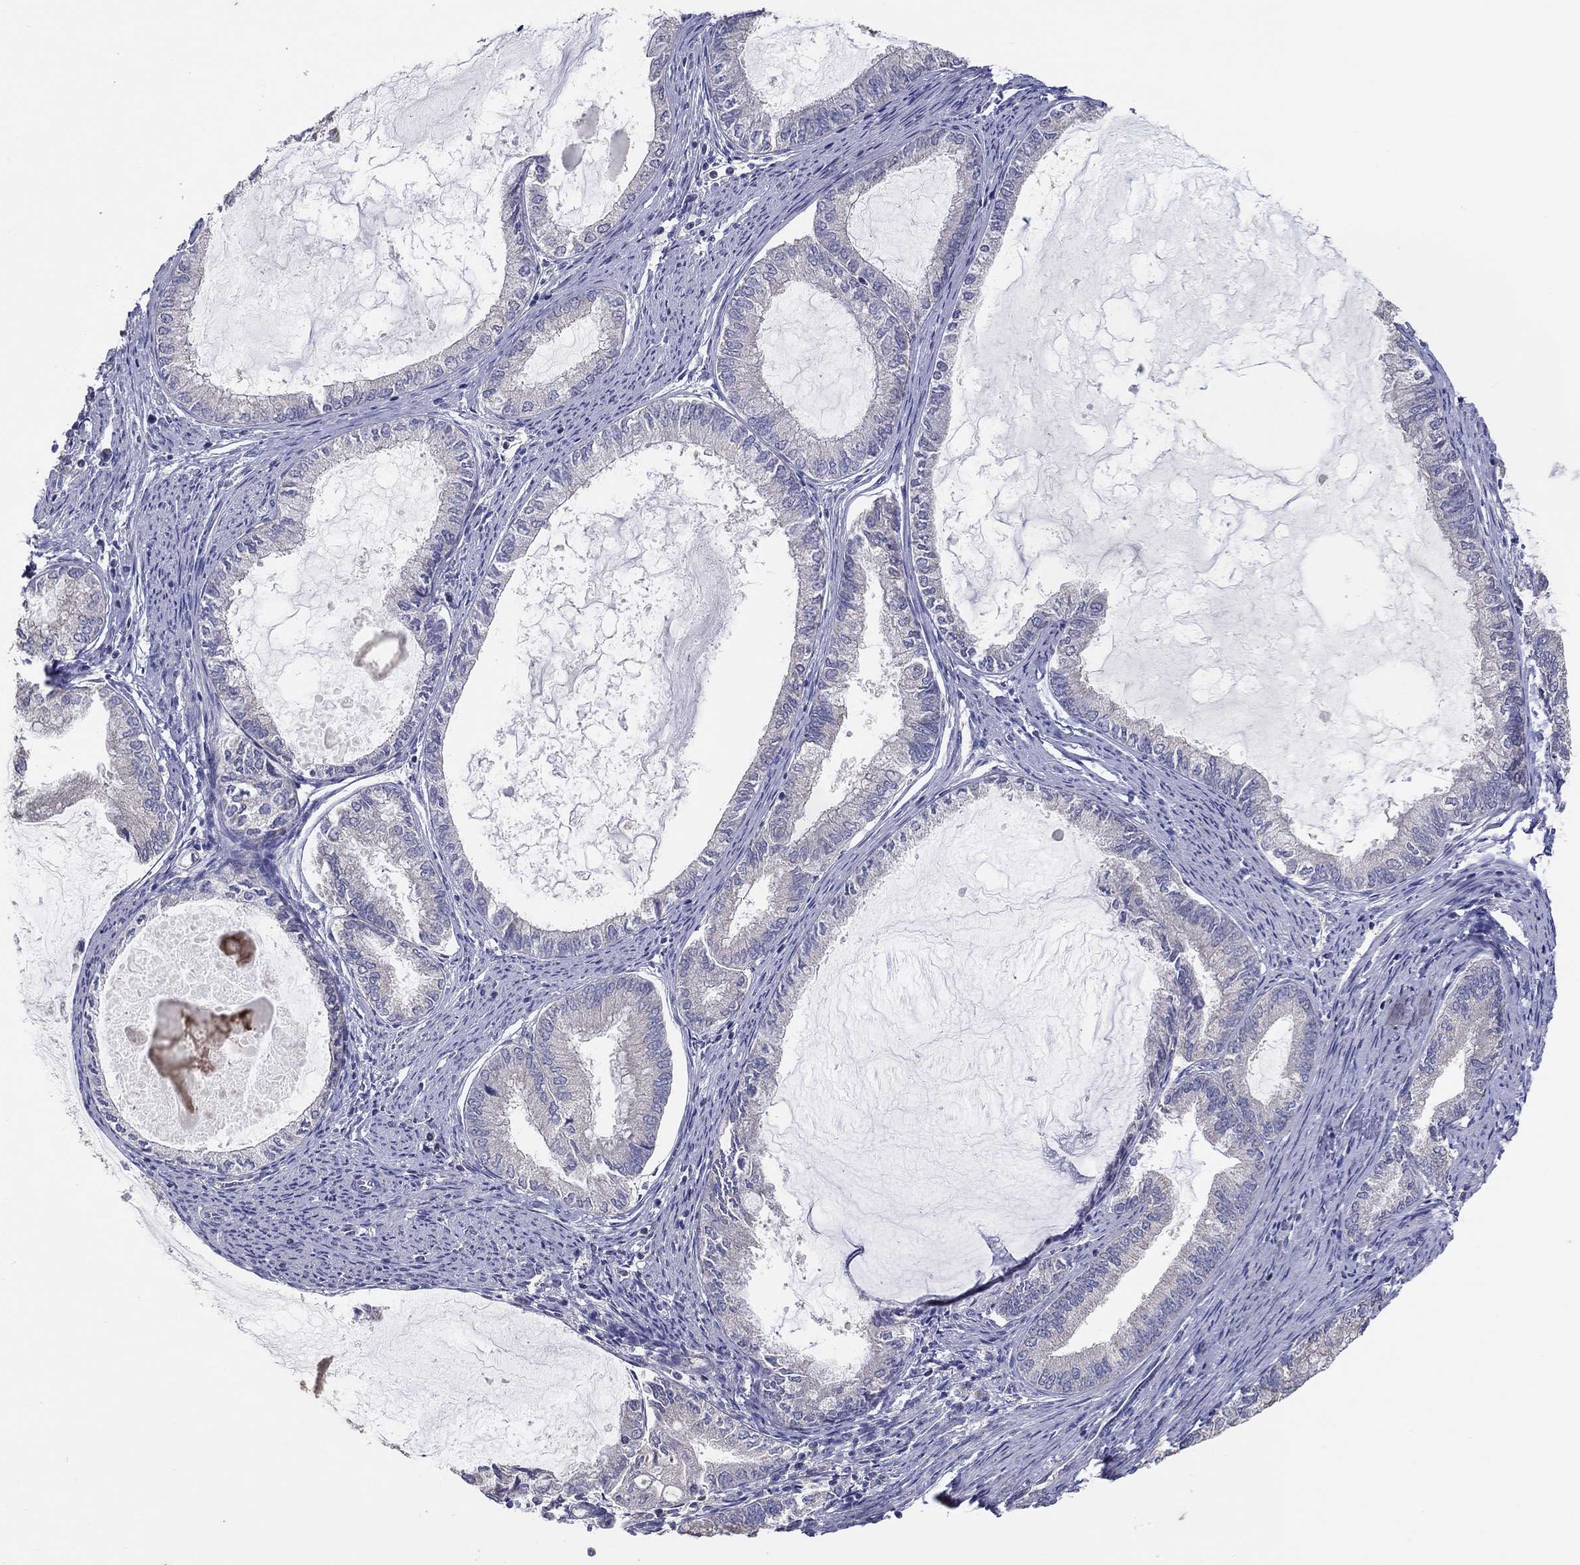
{"staining": {"intensity": "negative", "quantity": "none", "location": "none"}, "tissue": "endometrial cancer", "cell_type": "Tumor cells", "image_type": "cancer", "snomed": [{"axis": "morphology", "description": "Adenocarcinoma, NOS"}, {"axis": "topography", "description": "Endometrium"}], "caption": "Image shows no protein staining in tumor cells of endometrial cancer tissue.", "gene": "DOCK3", "patient": {"sex": "female", "age": 86}}